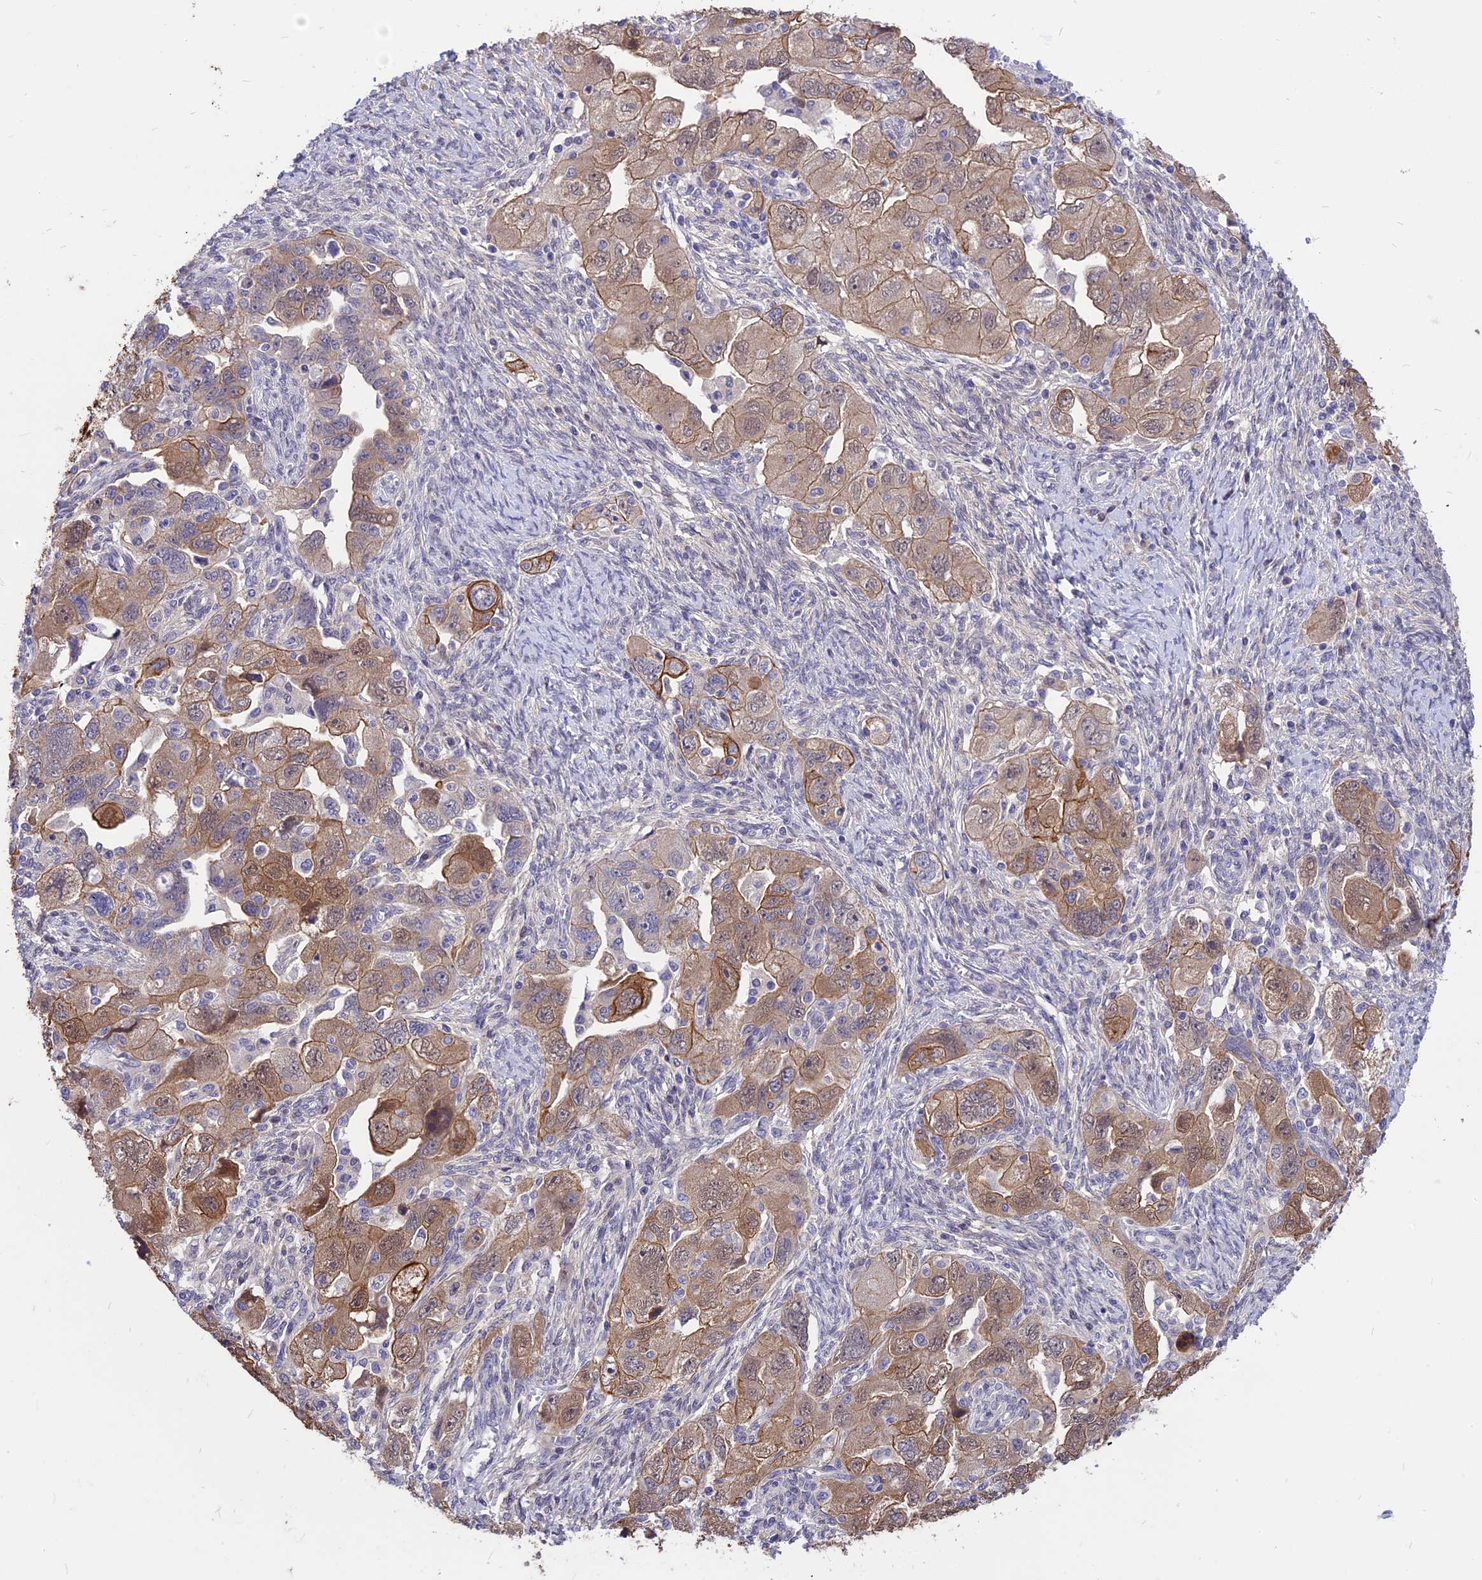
{"staining": {"intensity": "moderate", "quantity": "25%-75%", "location": "cytoplasmic/membranous"}, "tissue": "ovarian cancer", "cell_type": "Tumor cells", "image_type": "cancer", "snomed": [{"axis": "morphology", "description": "Carcinoma, NOS"}, {"axis": "morphology", "description": "Cystadenocarcinoma, serous, NOS"}, {"axis": "topography", "description": "Ovary"}], "caption": "IHC image of neoplastic tissue: human serous cystadenocarcinoma (ovarian) stained using immunohistochemistry (IHC) exhibits medium levels of moderate protein expression localized specifically in the cytoplasmic/membranous of tumor cells, appearing as a cytoplasmic/membranous brown color.", "gene": "STUB1", "patient": {"sex": "female", "age": 69}}